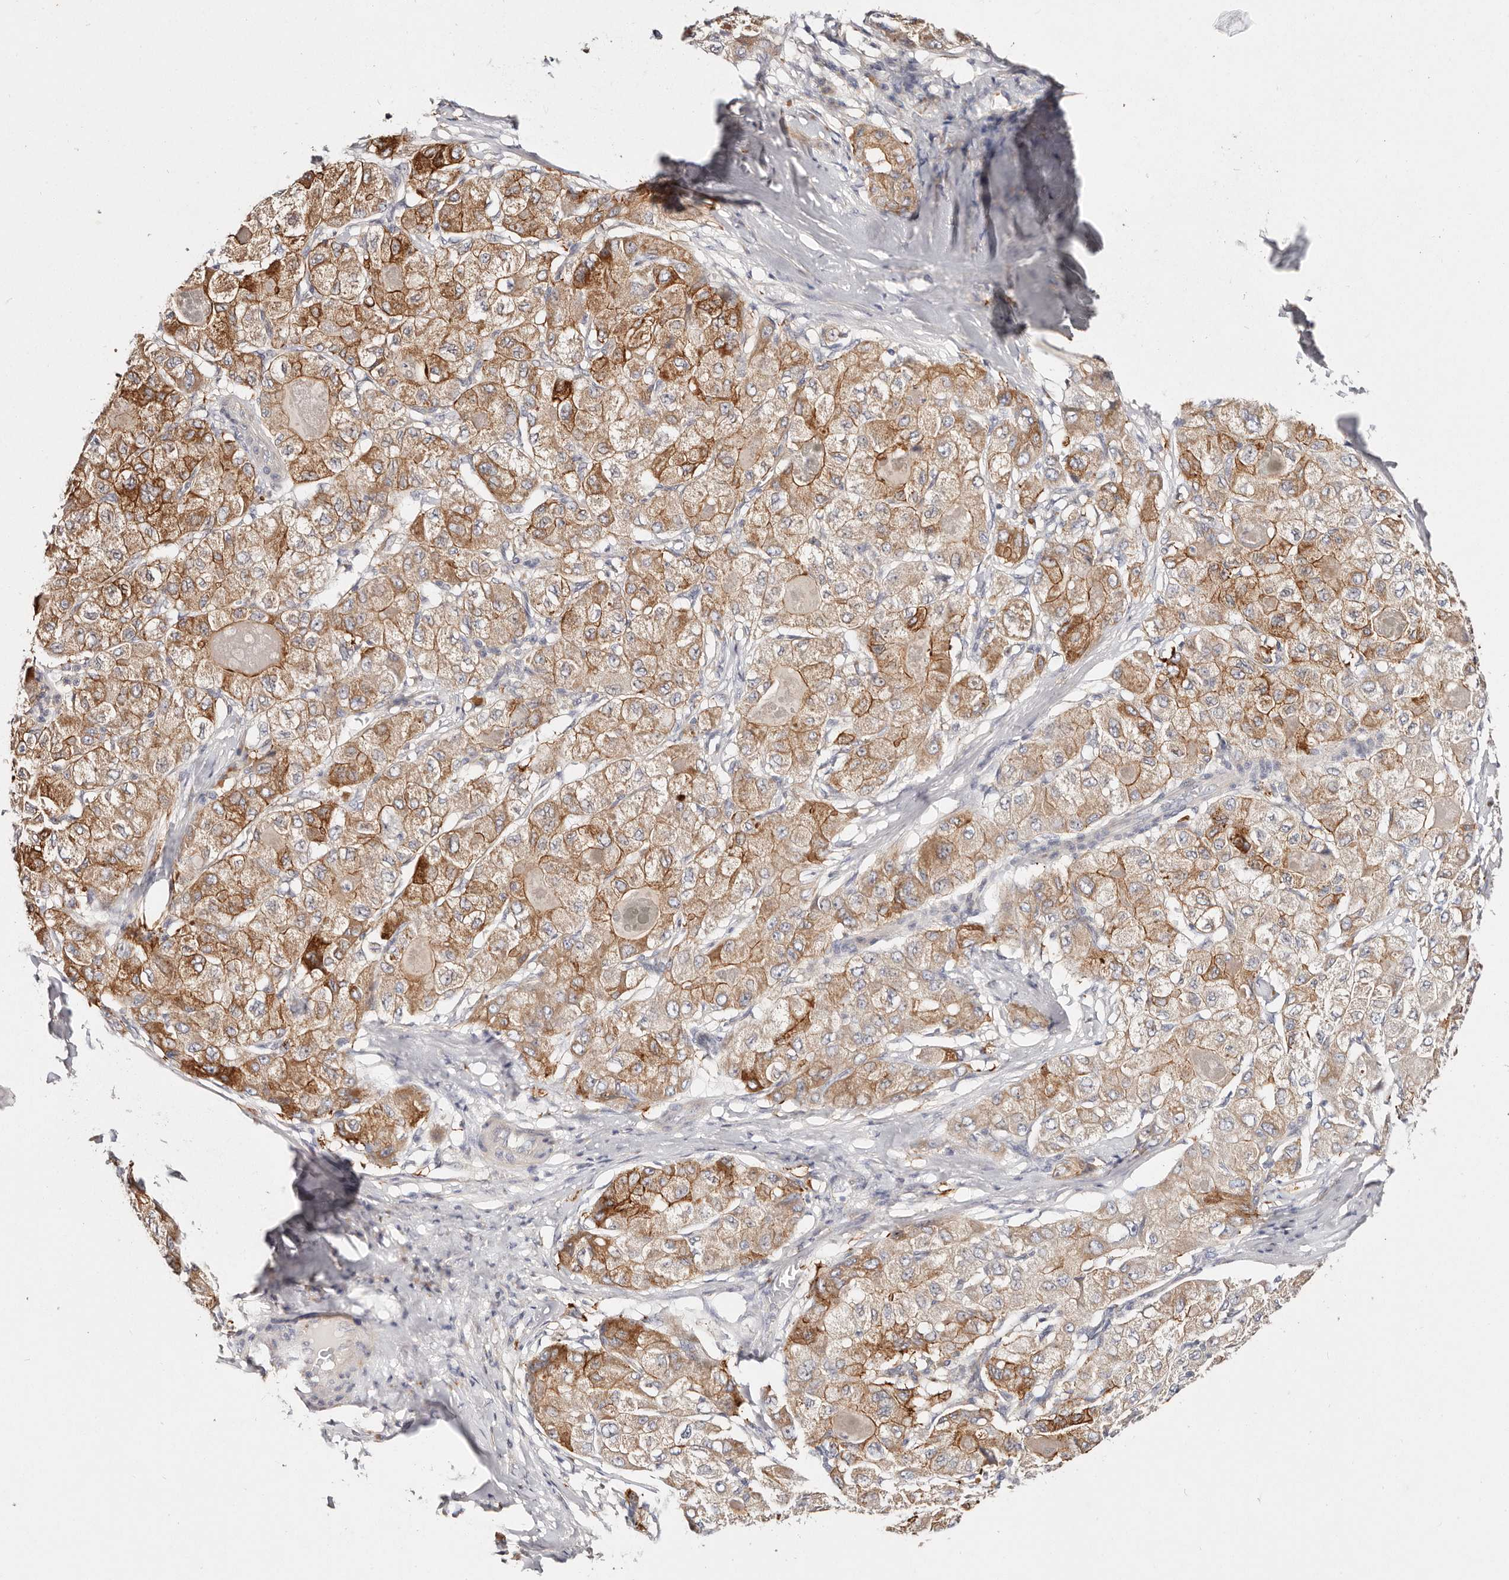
{"staining": {"intensity": "moderate", "quantity": ">75%", "location": "cytoplasmic/membranous"}, "tissue": "liver cancer", "cell_type": "Tumor cells", "image_type": "cancer", "snomed": [{"axis": "morphology", "description": "Carcinoma, Hepatocellular, NOS"}, {"axis": "topography", "description": "Liver"}], "caption": "IHC of human liver hepatocellular carcinoma exhibits medium levels of moderate cytoplasmic/membranous expression in approximately >75% of tumor cells. (DAB = brown stain, brightfield microscopy at high magnification).", "gene": "VIPAS39", "patient": {"sex": "male", "age": 80}}